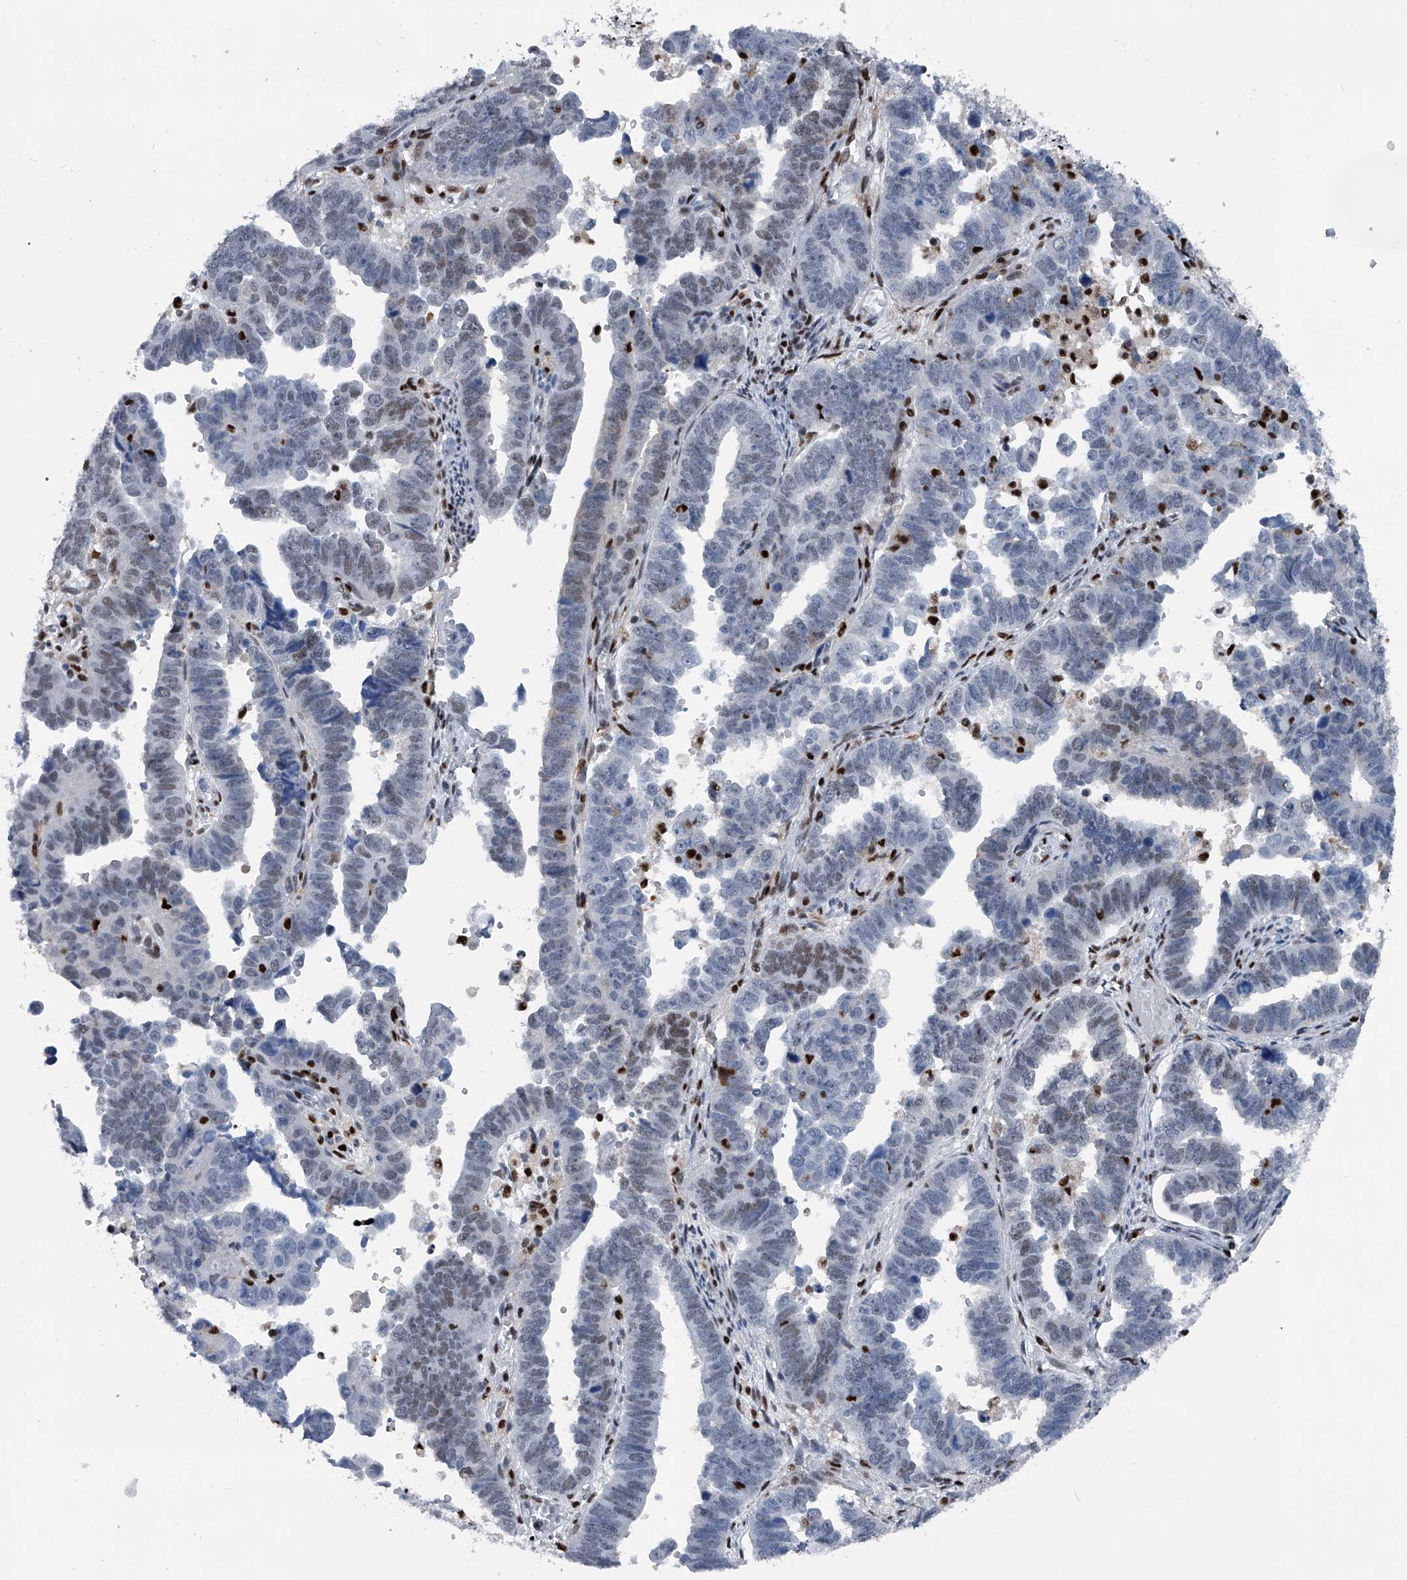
{"staining": {"intensity": "negative", "quantity": "none", "location": "none"}, "tissue": "endometrial cancer", "cell_type": "Tumor cells", "image_type": "cancer", "snomed": [{"axis": "morphology", "description": "Adenocarcinoma, NOS"}, {"axis": "topography", "description": "Endometrium"}], "caption": "Tumor cells show no significant protein expression in adenocarcinoma (endometrial).", "gene": "FKBP5", "patient": {"sex": "female", "age": 75}}